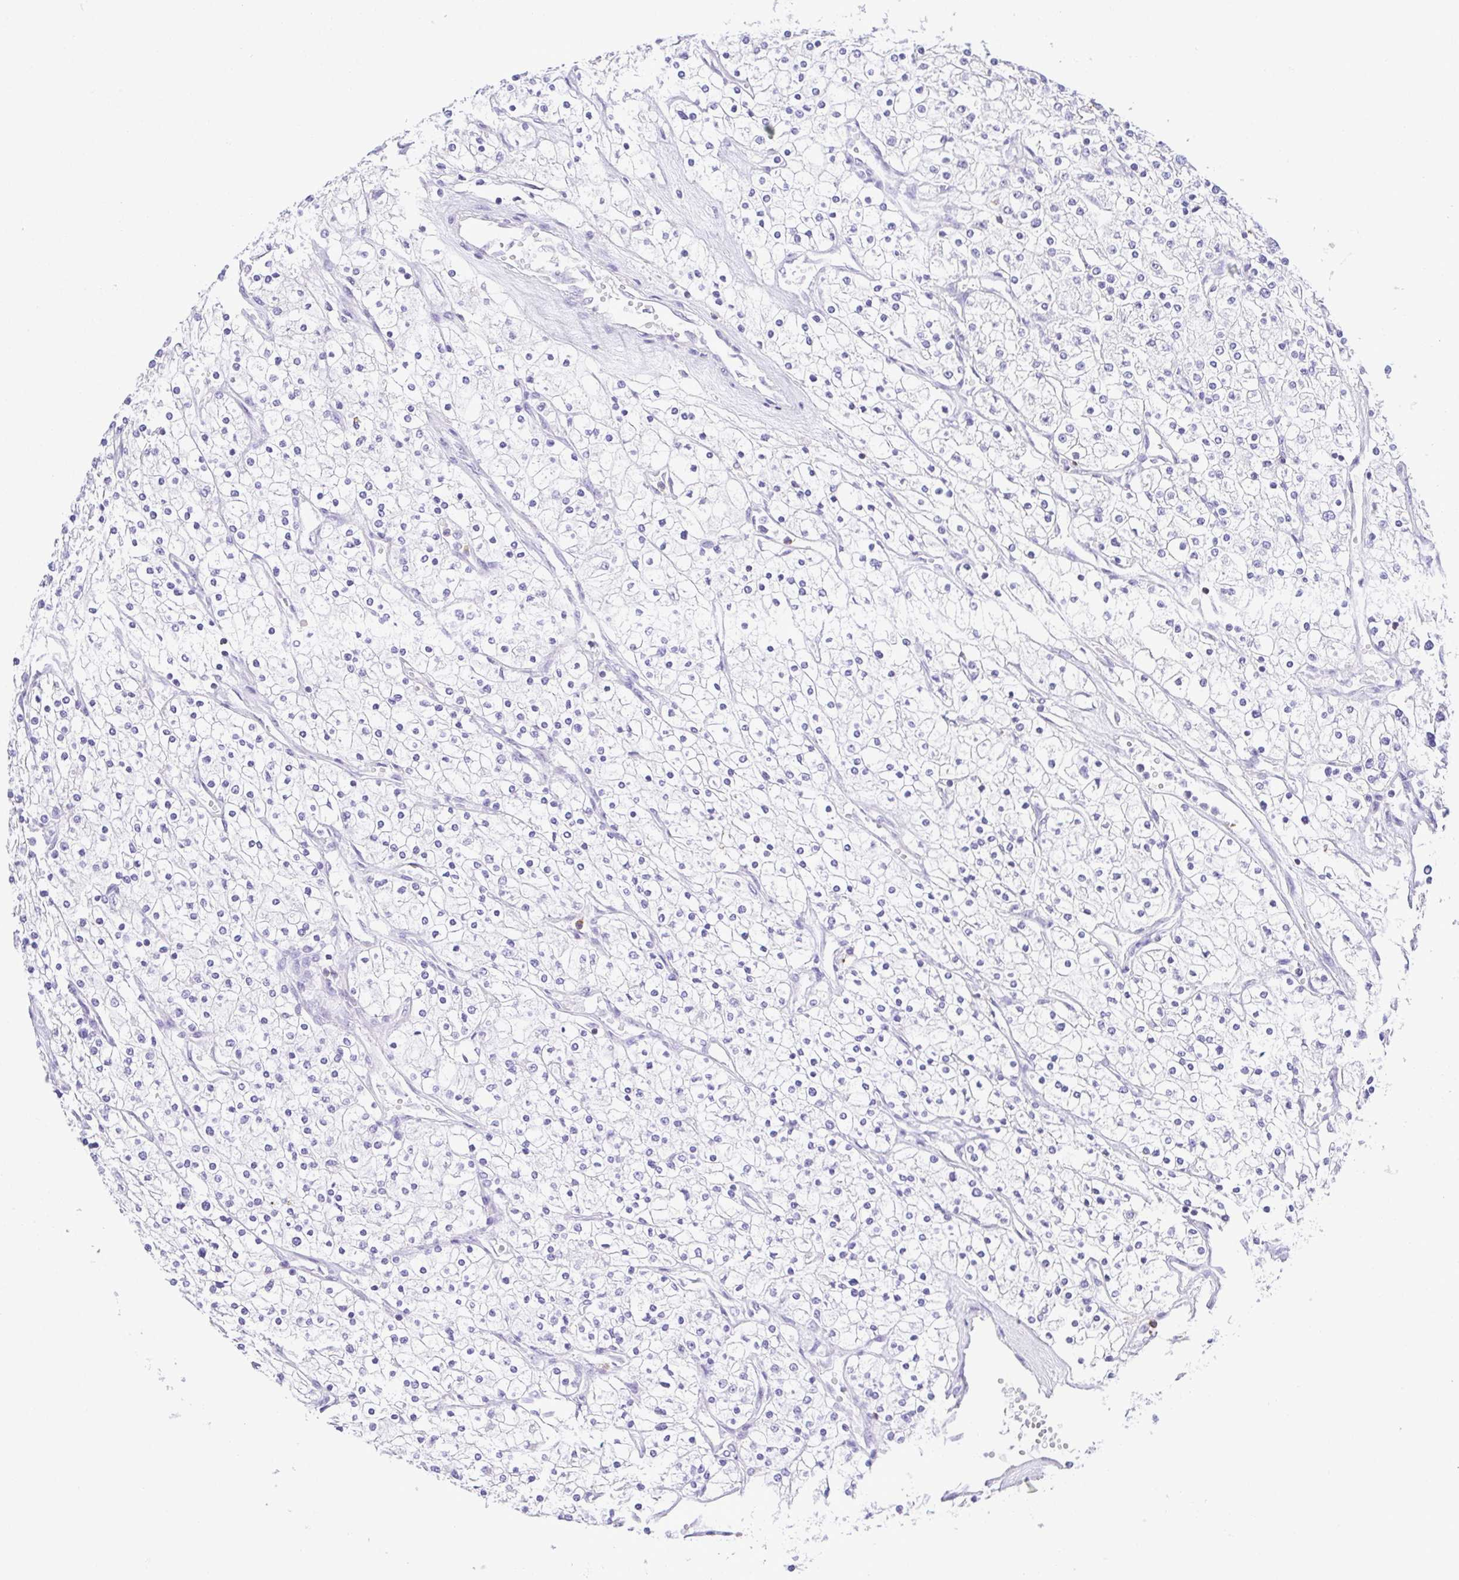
{"staining": {"intensity": "negative", "quantity": "none", "location": "none"}, "tissue": "renal cancer", "cell_type": "Tumor cells", "image_type": "cancer", "snomed": [{"axis": "morphology", "description": "Adenocarcinoma, NOS"}, {"axis": "topography", "description": "Kidney"}], "caption": "Immunohistochemical staining of human renal cancer (adenocarcinoma) demonstrates no significant expression in tumor cells. (DAB (3,3'-diaminobenzidine) immunohistochemistry (IHC) with hematoxylin counter stain).", "gene": "PGLYRP1", "patient": {"sex": "male", "age": 80}}